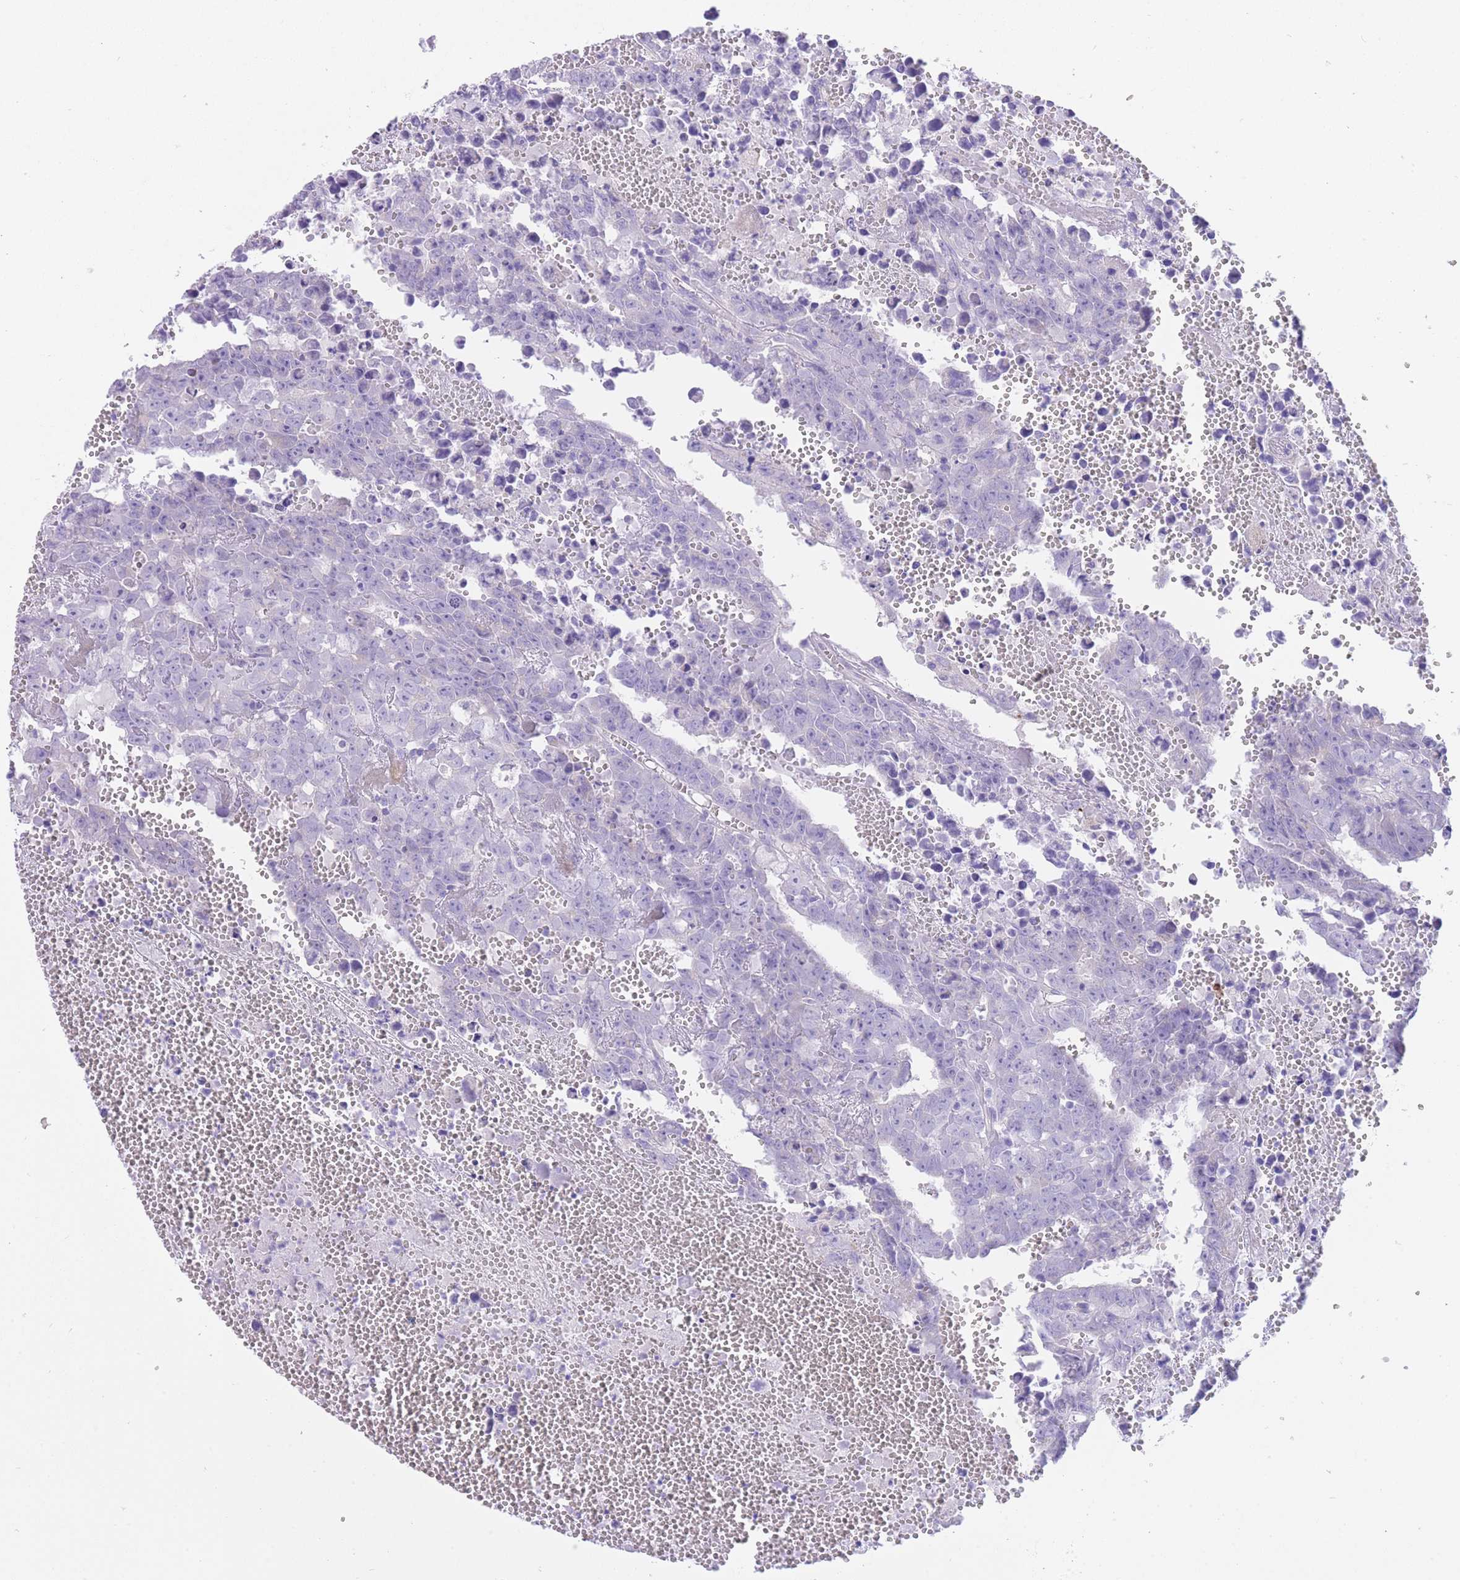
{"staining": {"intensity": "negative", "quantity": "none", "location": "none"}, "tissue": "testis cancer", "cell_type": "Tumor cells", "image_type": "cancer", "snomed": [{"axis": "morphology", "description": "Carcinoma, Embryonal, NOS"}, {"axis": "topography", "description": "Testis"}], "caption": "Testis cancer (embryonal carcinoma) stained for a protein using IHC exhibits no staining tumor cells.", "gene": "QTRT1", "patient": {"sex": "male", "age": 25}}